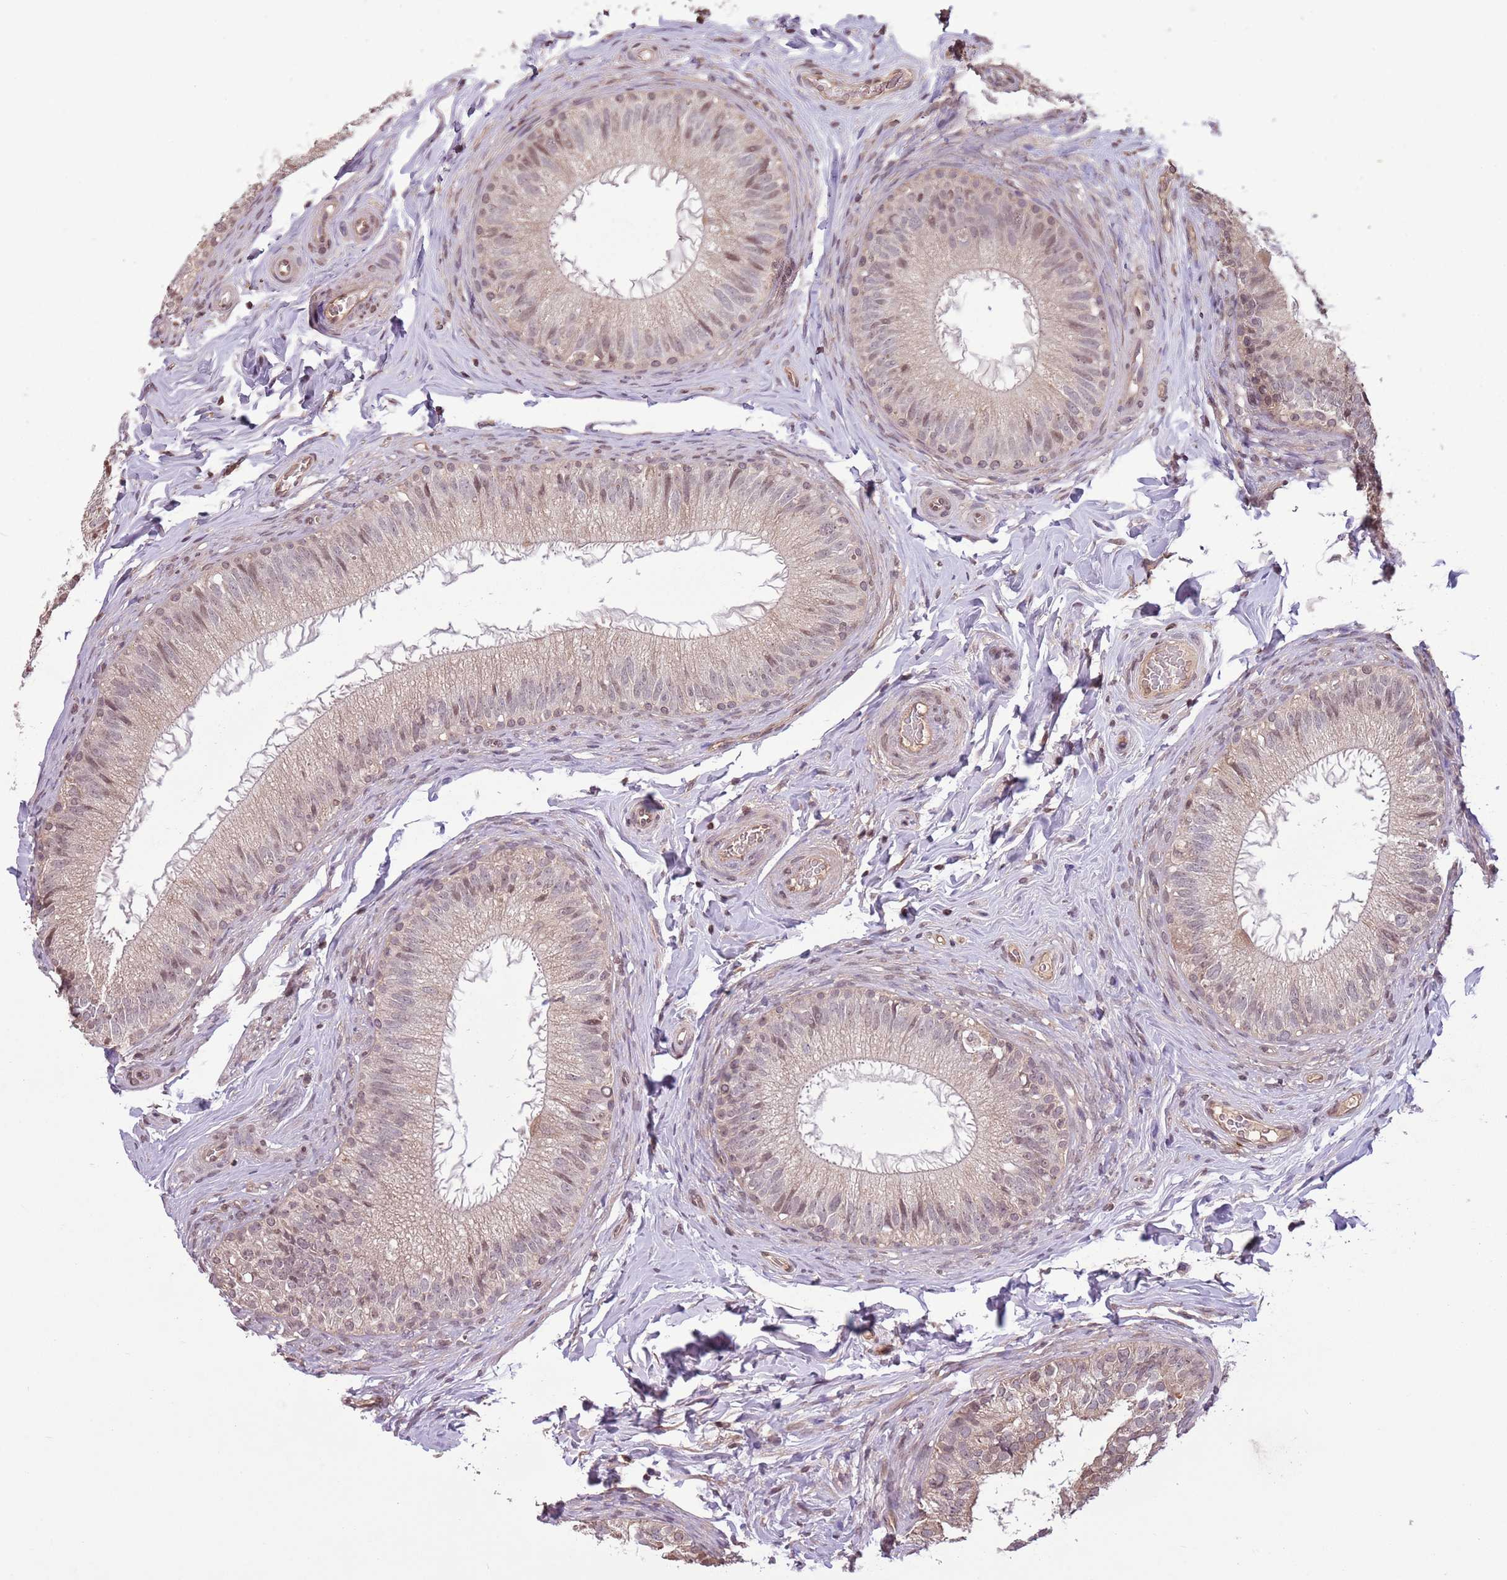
{"staining": {"intensity": "weak", "quantity": "25%-75%", "location": "cytoplasmic/membranous,nuclear"}, "tissue": "epididymis", "cell_type": "Glandular cells", "image_type": "normal", "snomed": [{"axis": "morphology", "description": "Normal tissue, NOS"}, {"axis": "topography", "description": "Epididymis"}], "caption": "Epididymis stained with immunohistochemistry (IHC) demonstrates weak cytoplasmic/membranous,nuclear expression in about 25%-75% of glandular cells.", "gene": "CAPN9", "patient": {"sex": "male", "age": 49}}